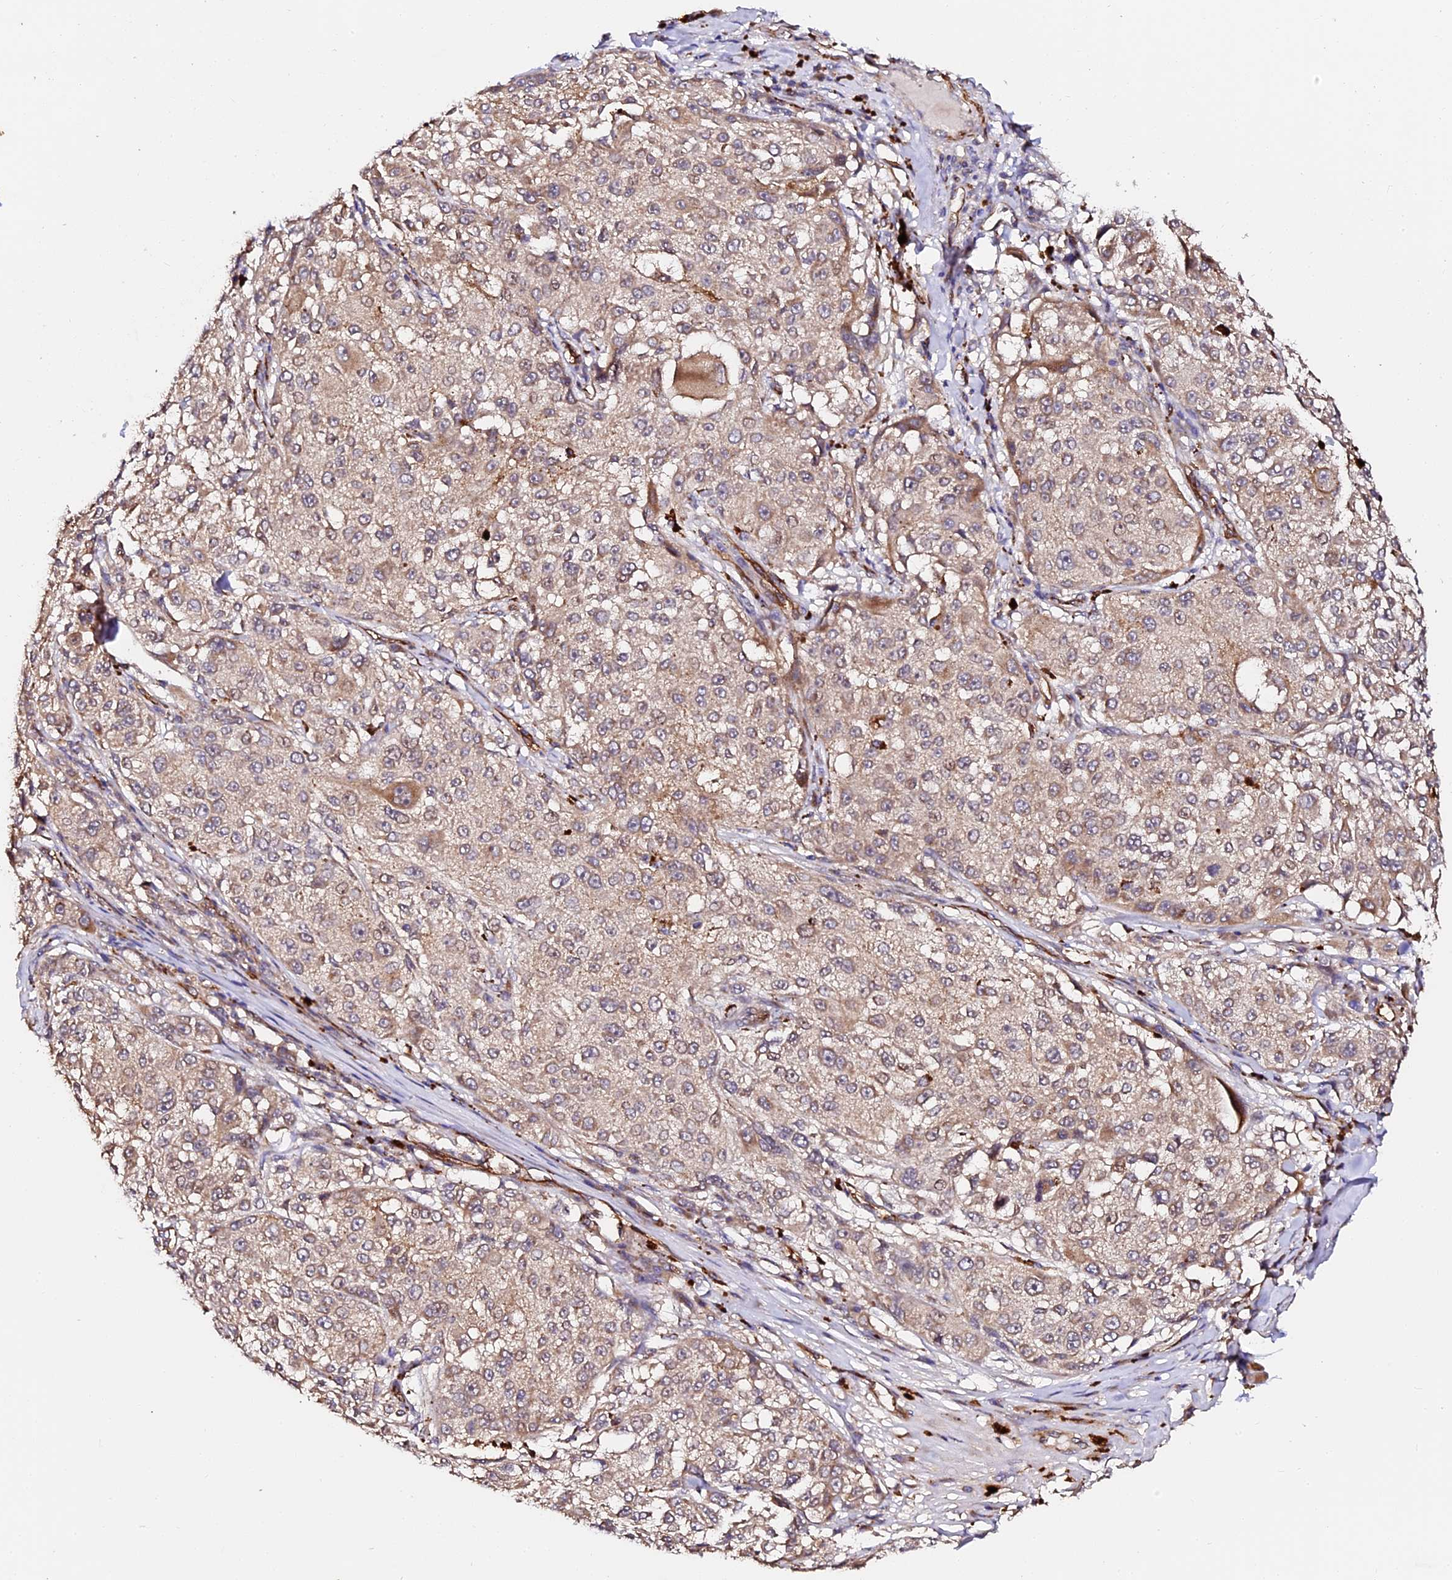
{"staining": {"intensity": "weak", "quantity": ">75%", "location": "cytoplasmic/membranous"}, "tissue": "melanoma", "cell_type": "Tumor cells", "image_type": "cancer", "snomed": [{"axis": "morphology", "description": "Necrosis, NOS"}, {"axis": "morphology", "description": "Malignant melanoma, NOS"}, {"axis": "topography", "description": "Skin"}], "caption": "Malignant melanoma tissue reveals weak cytoplasmic/membranous expression in about >75% of tumor cells", "gene": "TDO2", "patient": {"sex": "female", "age": 87}}